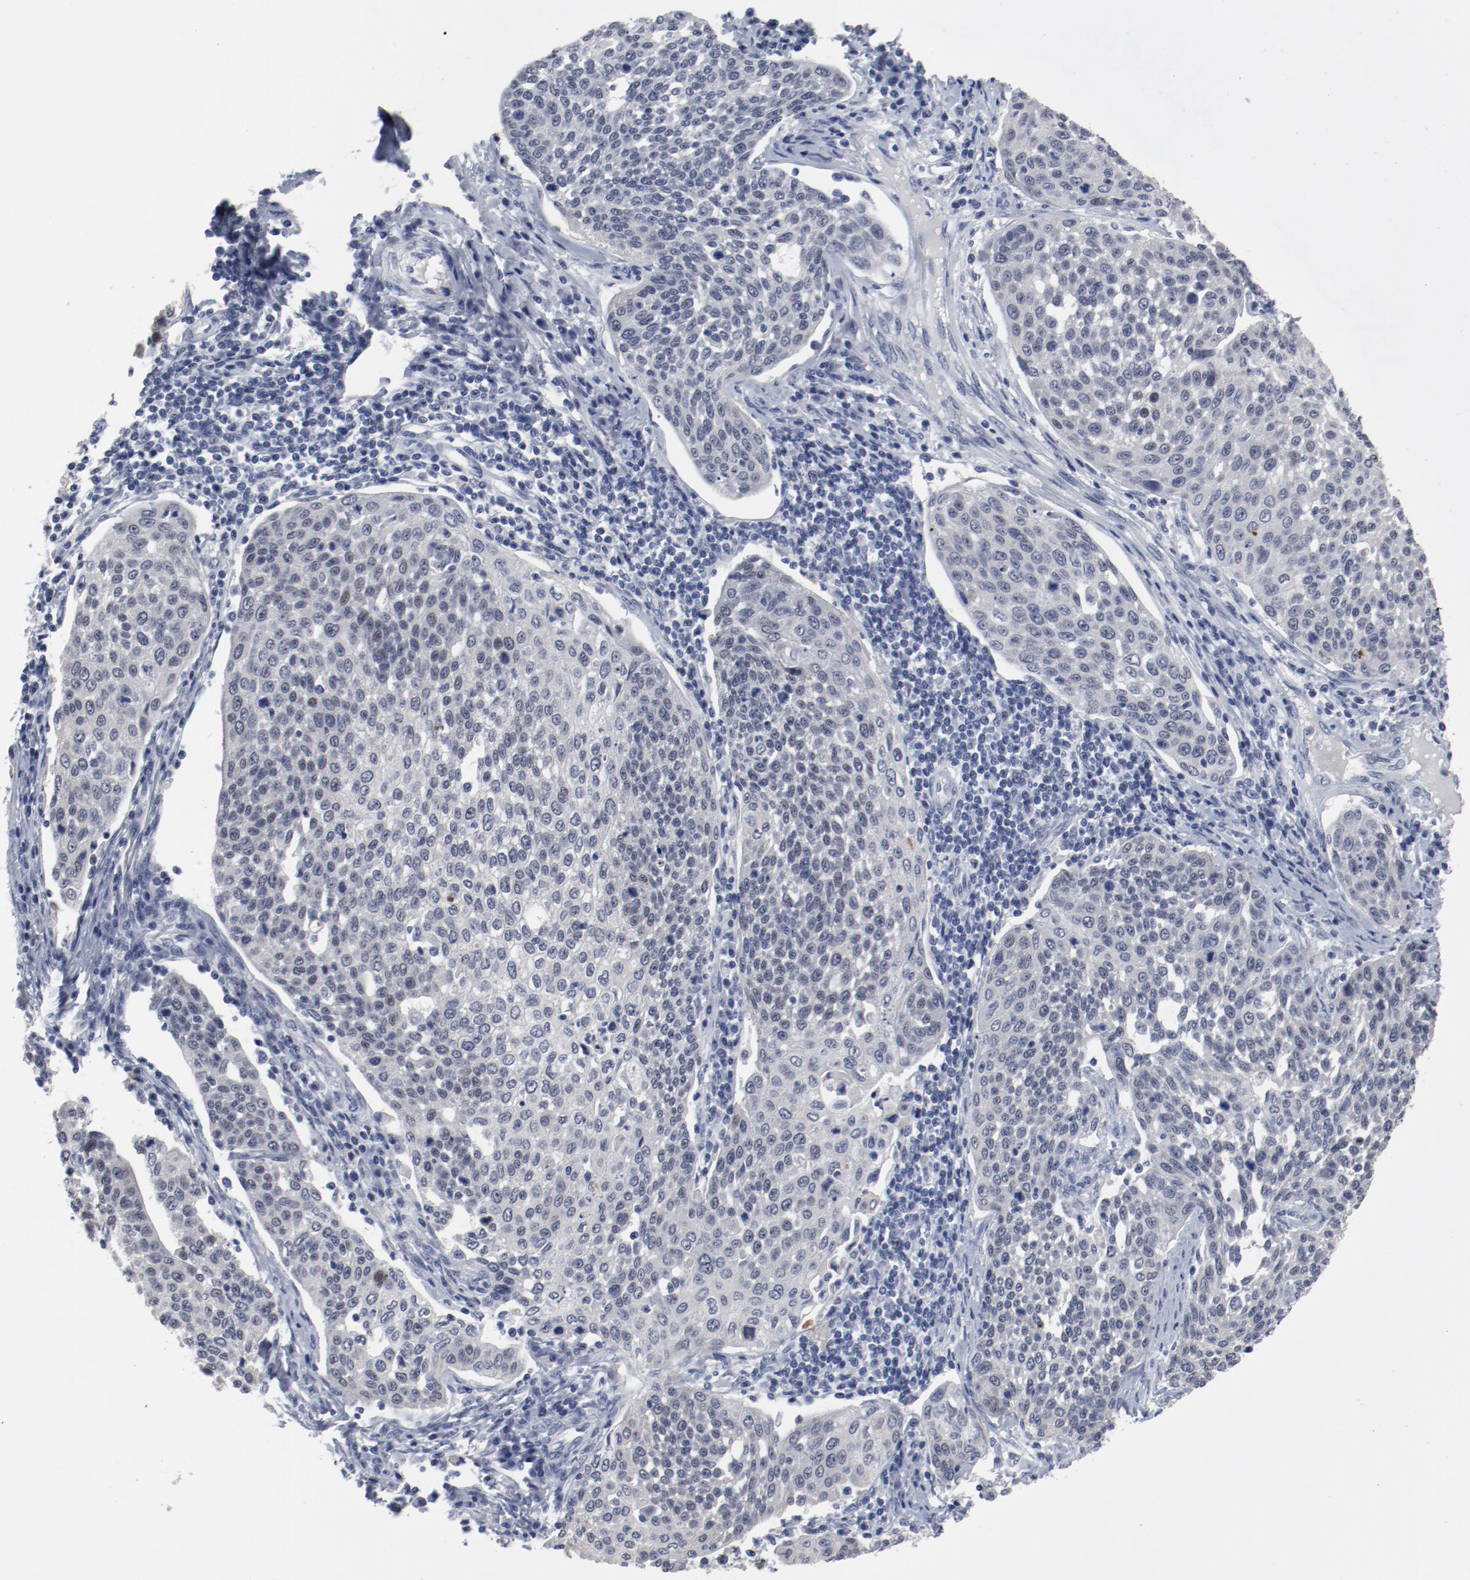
{"staining": {"intensity": "negative", "quantity": "none", "location": "none"}, "tissue": "cervical cancer", "cell_type": "Tumor cells", "image_type": "cancer", "snomed": [{"axis": "morphology", "description": "Squamous cell carcinoma, NOS"}, {"axis": "topography", "description": "Cervix"}], "caption": "High magnification brightfield microscopy of cervical squamous cell carcinoma stained with DAB (3,3'-diaminobenzidine) (brown) and counterstained with hematoxylin (blue): tumor cells show no significant expression. (IHC, brightfield microscopy, high magnification).", "gene": "ANKLE2", "patient": {"sex": "female", "age": 34}}